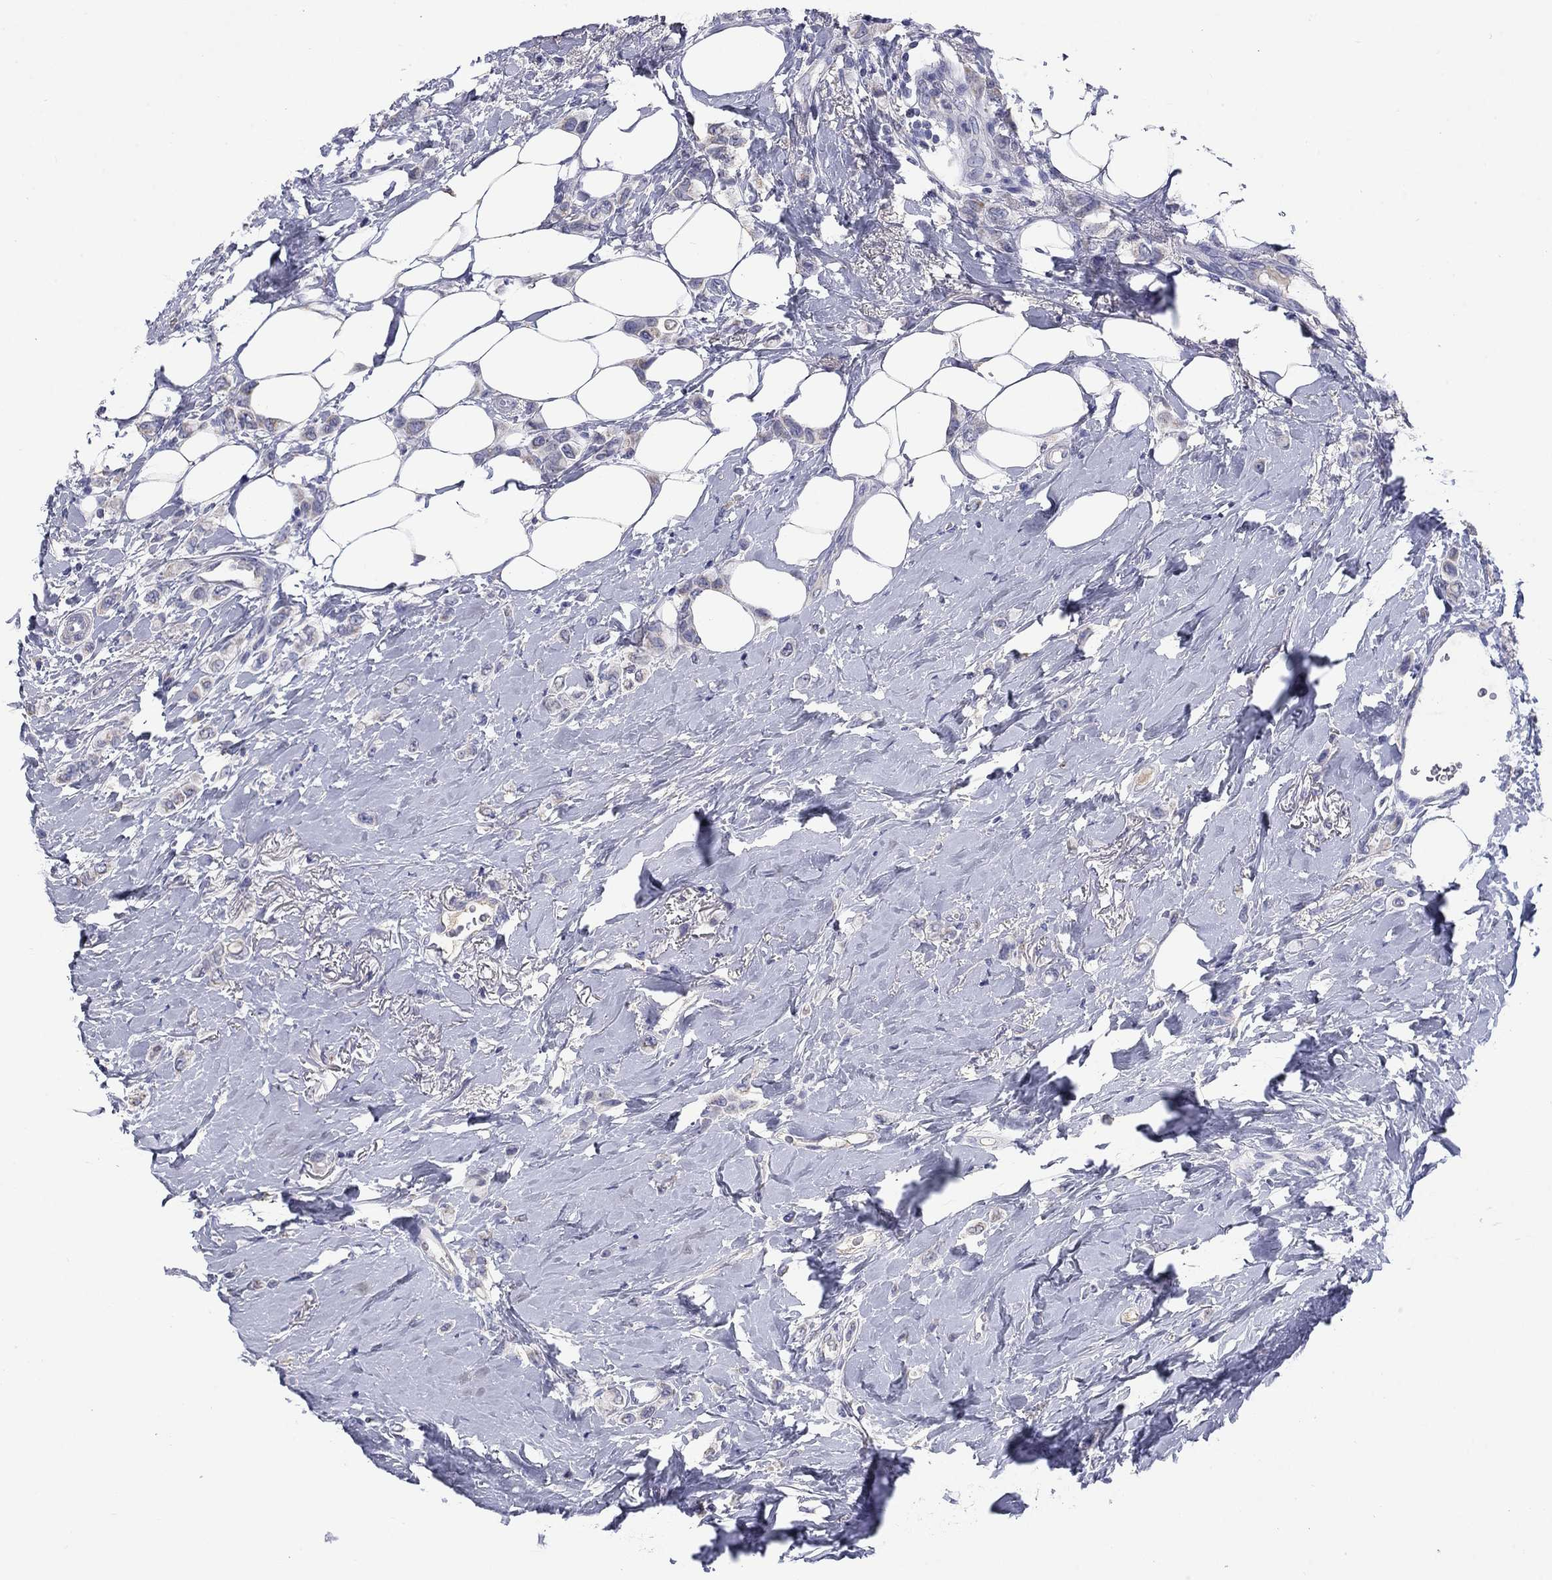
{"staining": {"intensity": "negative", "quantity": "none", "location": "none"}, "tissue": "breast cancer", "cell_type": "Tumor cells", "image_type": "cancer", "snomed": [{"axis": "morphology", "description": "Lobular carcinoma"}, {"axis": "topography", "description": "Breast"}], "caption": "Immunohistochemistry of human breast cancer (lobular carcinoma) exhibits no positivity in tumor cells.", "gene": "FRK", "patient": {"sex": "female", "age": 66}}